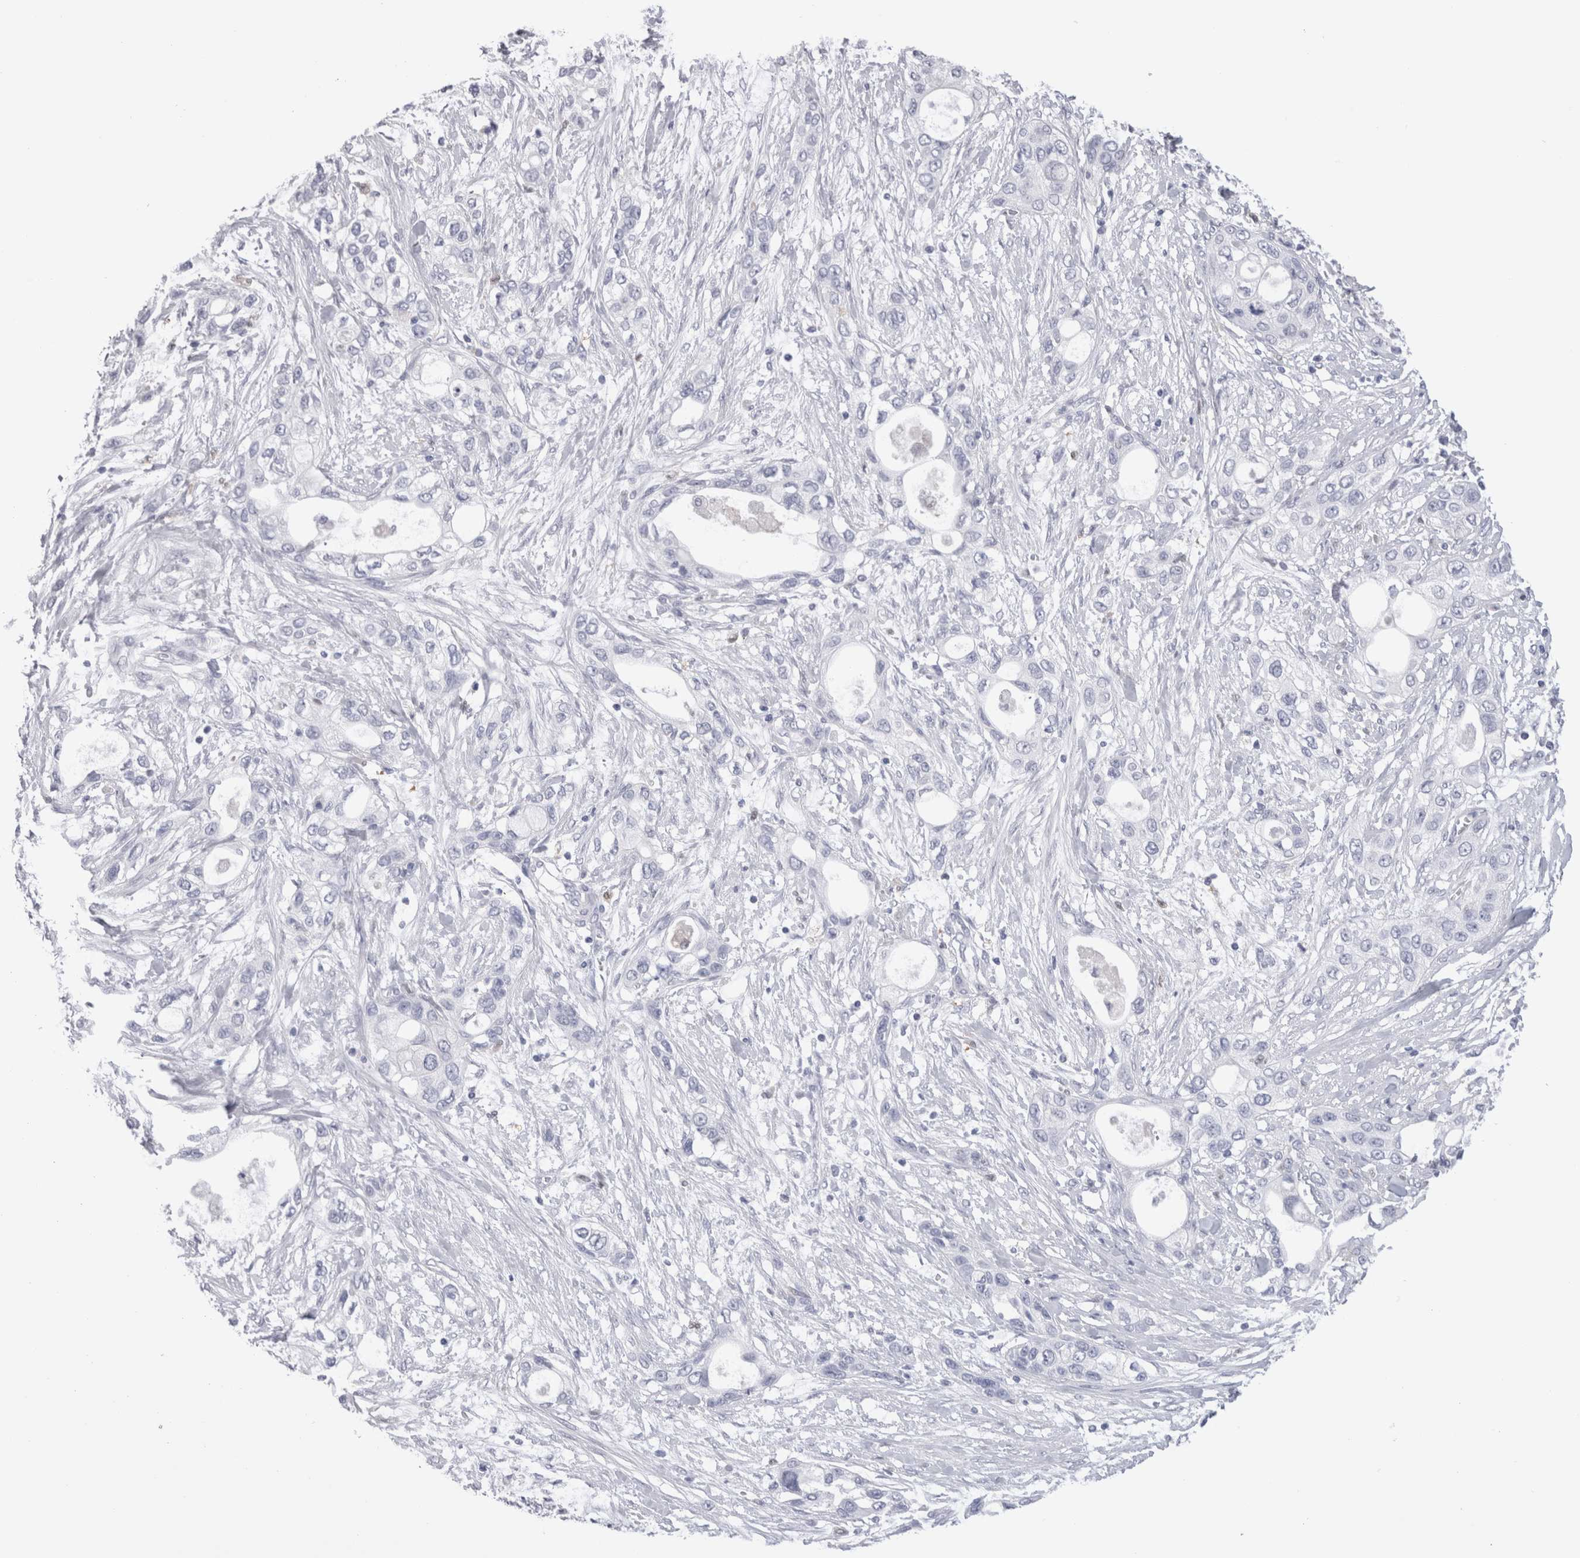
{"staining": {"intensity": "negative", "quantity": "none", "location": "none"}, "tissue": "pancreatic cancer", "cell_type": "Tumor cells", "image_type": "cancer", "snomed": [{"axis": "morphology", "description": "Adenocarcinoma, NOS"}, {"axis": "topography", "description": "Pancreas"}], "caption": "Tumor cells show no significant staining in adenocarcinoma (pancreatic). (Stains: DAB (3,3'-diaminobenzidine) IHC with hematoxylin counter stain, Microscopy: brightfield microscopy at high magnification).", "gene": "SUCNR1", "patient": {"sex": "female", "age": 70}}